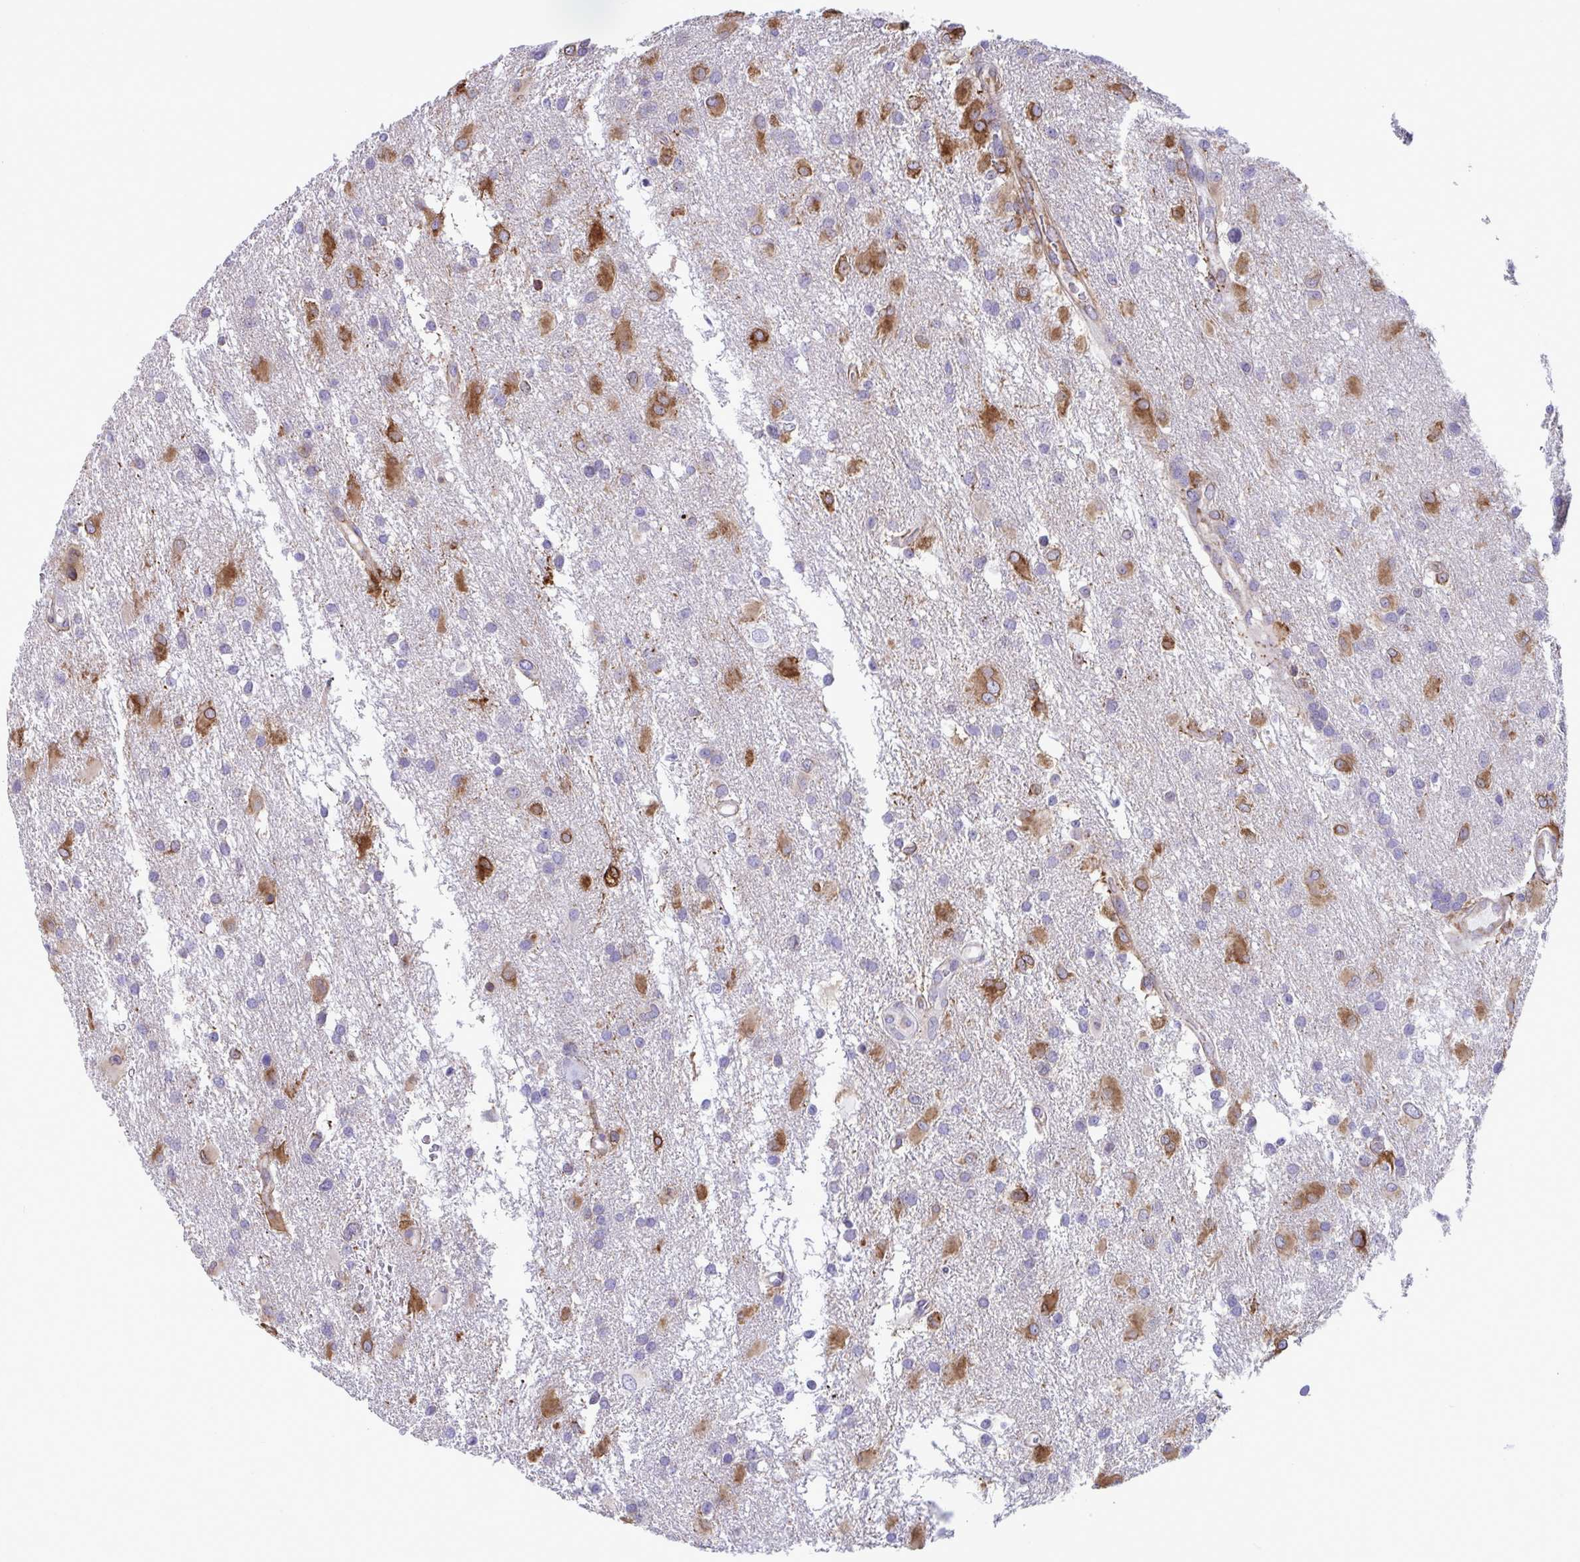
{"staining": {"intensity": "strong", "quantity": "25%-75%", "location": "cytoplasmic/membranous"}, "tissue": "glioma", "cell_type": "Tumor cells", "image_type": "cancer", "snomed": [{"axis": "morphology", "description": "Glioma, malignant, High grade"}, {"axis": "topography", "description": "Brain"}], "caption": "Glioma was stained to show a protein in brown. There is high levels of strong cytoplasmic/membranous expression in about 25%-75% of tumor cells.", "gene": "ASPH", "patient": {"sex": "male", "age": 53}}